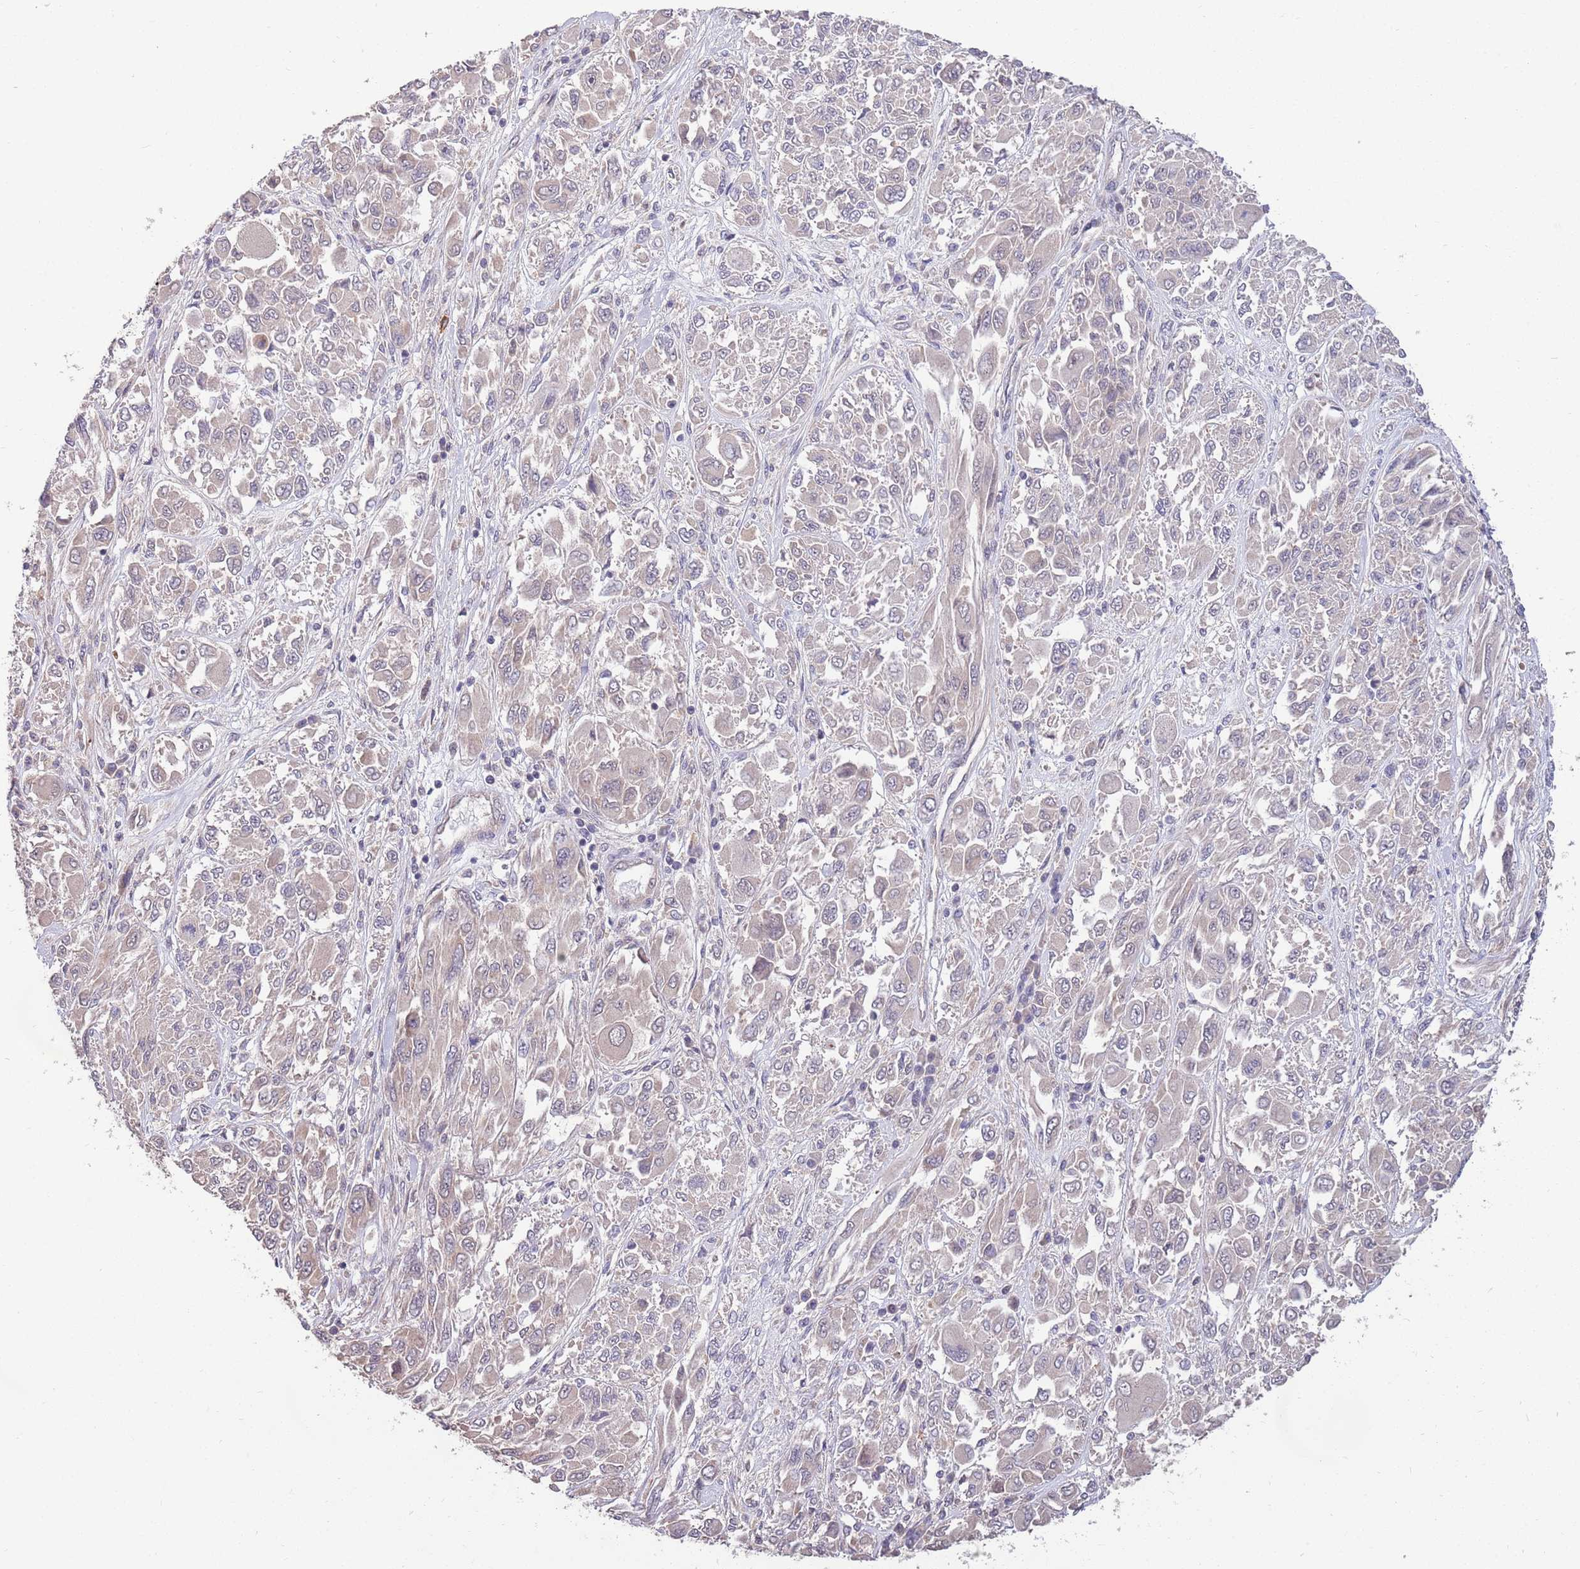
{"staining": {"intensity": "weak", "quantity": "25%-75%", "location": "cytoplasmic/membranous"}, "tissue": "melanoma", "cell_type": "Tumor cells", "image_type": "cancer", "snomed": [{"axis": "morphology", "description": "Malignant melanoma, NOS"}, {"axis": "topography", "description": "Skin"}], "caption": "Immunohistochemical staining of malignant melanoma exhibits weak cytoplasmic/membranous protein positivity in approximately 25%-75% of tumor cells.", "gene": "MARVELD2", "patient": {"sex": "female", "age": 91}}